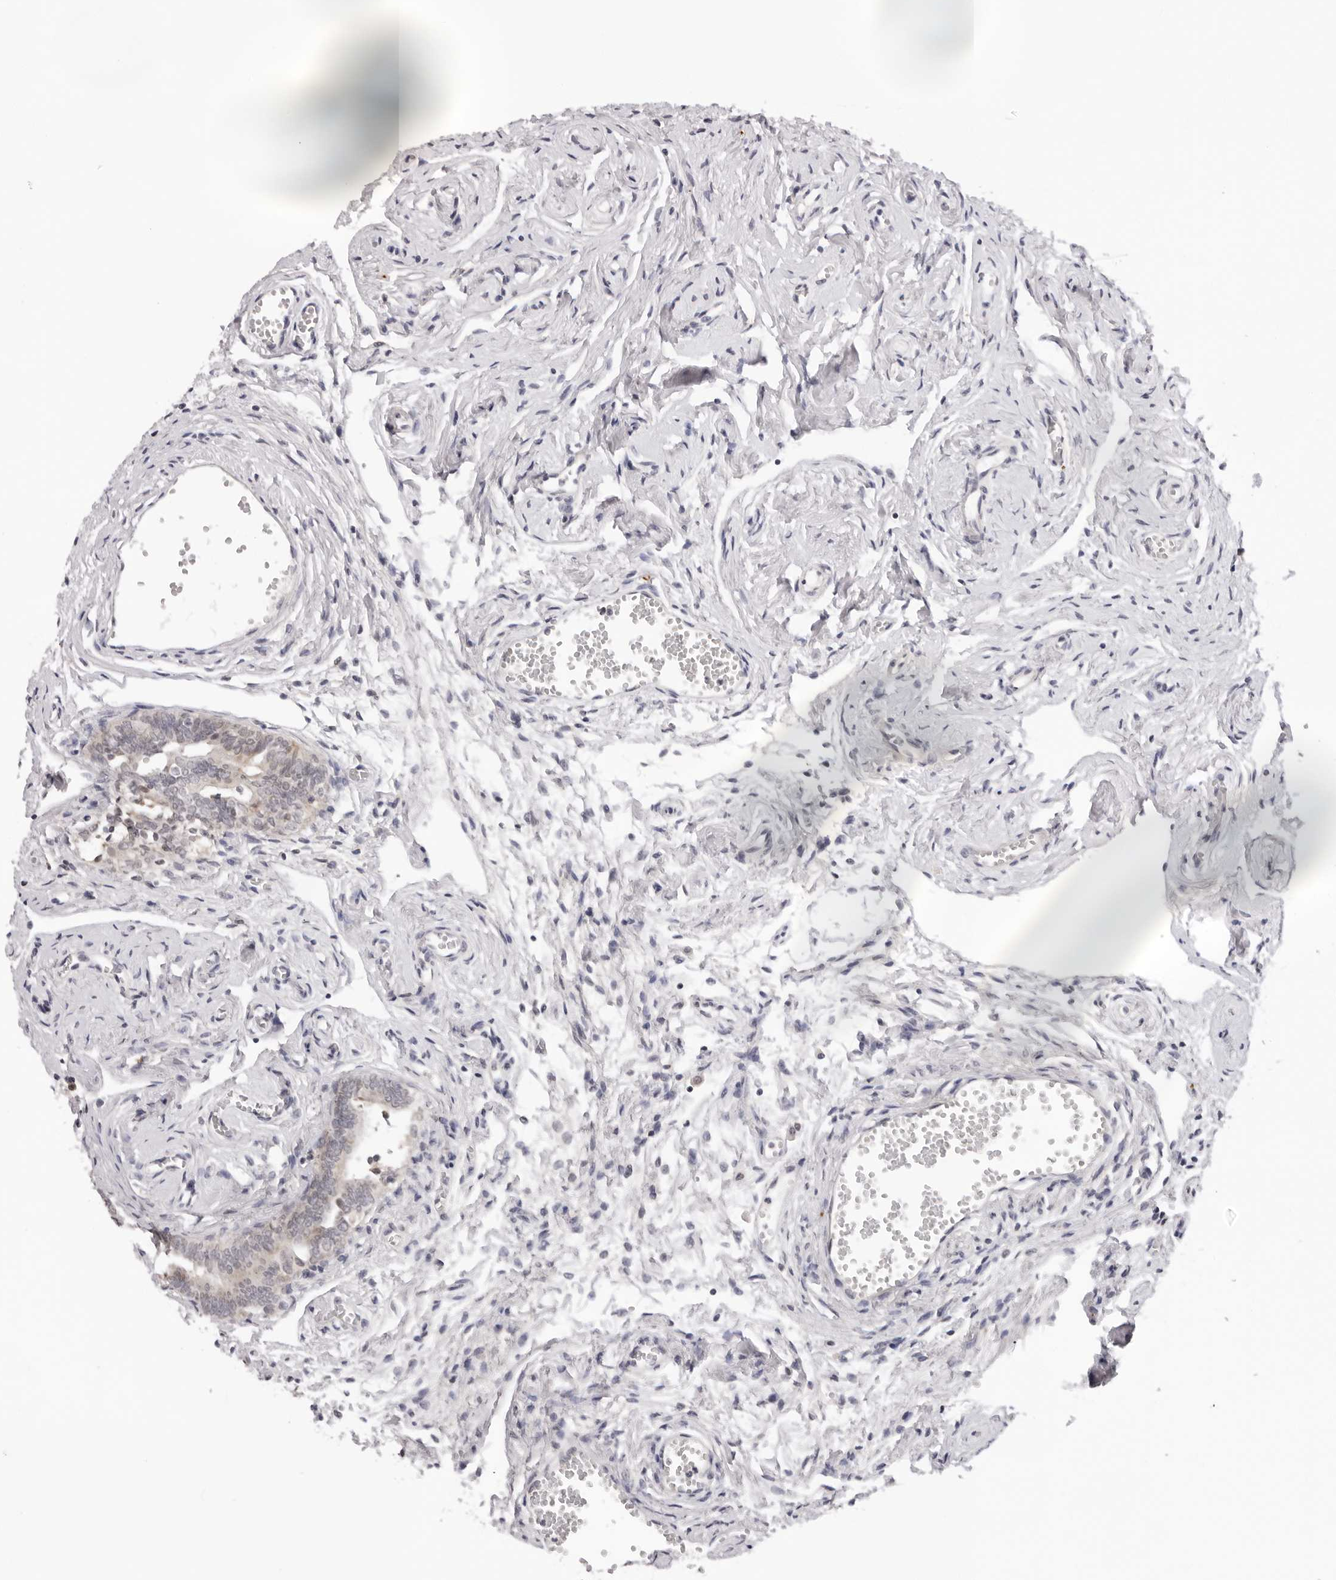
{"staining": {"intensity": "weak", "quantity": "25%-75%", "location": "cytoplasmic/membranous"}, "tissue": "fallopian tube", "cell_type": "Glandular cells", "image_type": "normal", "snomed": [{"axis": "morphology", "description": "Normal tissue, NOS"}, {"axis": "topography", "description": "Fallopian tube"}], "caption": "Fallopian tube stained with IHC demonstrates weak cytoplasmic/membranous expression in about 25%-75% of glandular cells. (DAB (3,3'-diaminobenzidine) IHC with brightfield microscopy, high magnification).", "gene": "IL17RA", "patient": {"sex": "female", "age": 71}}